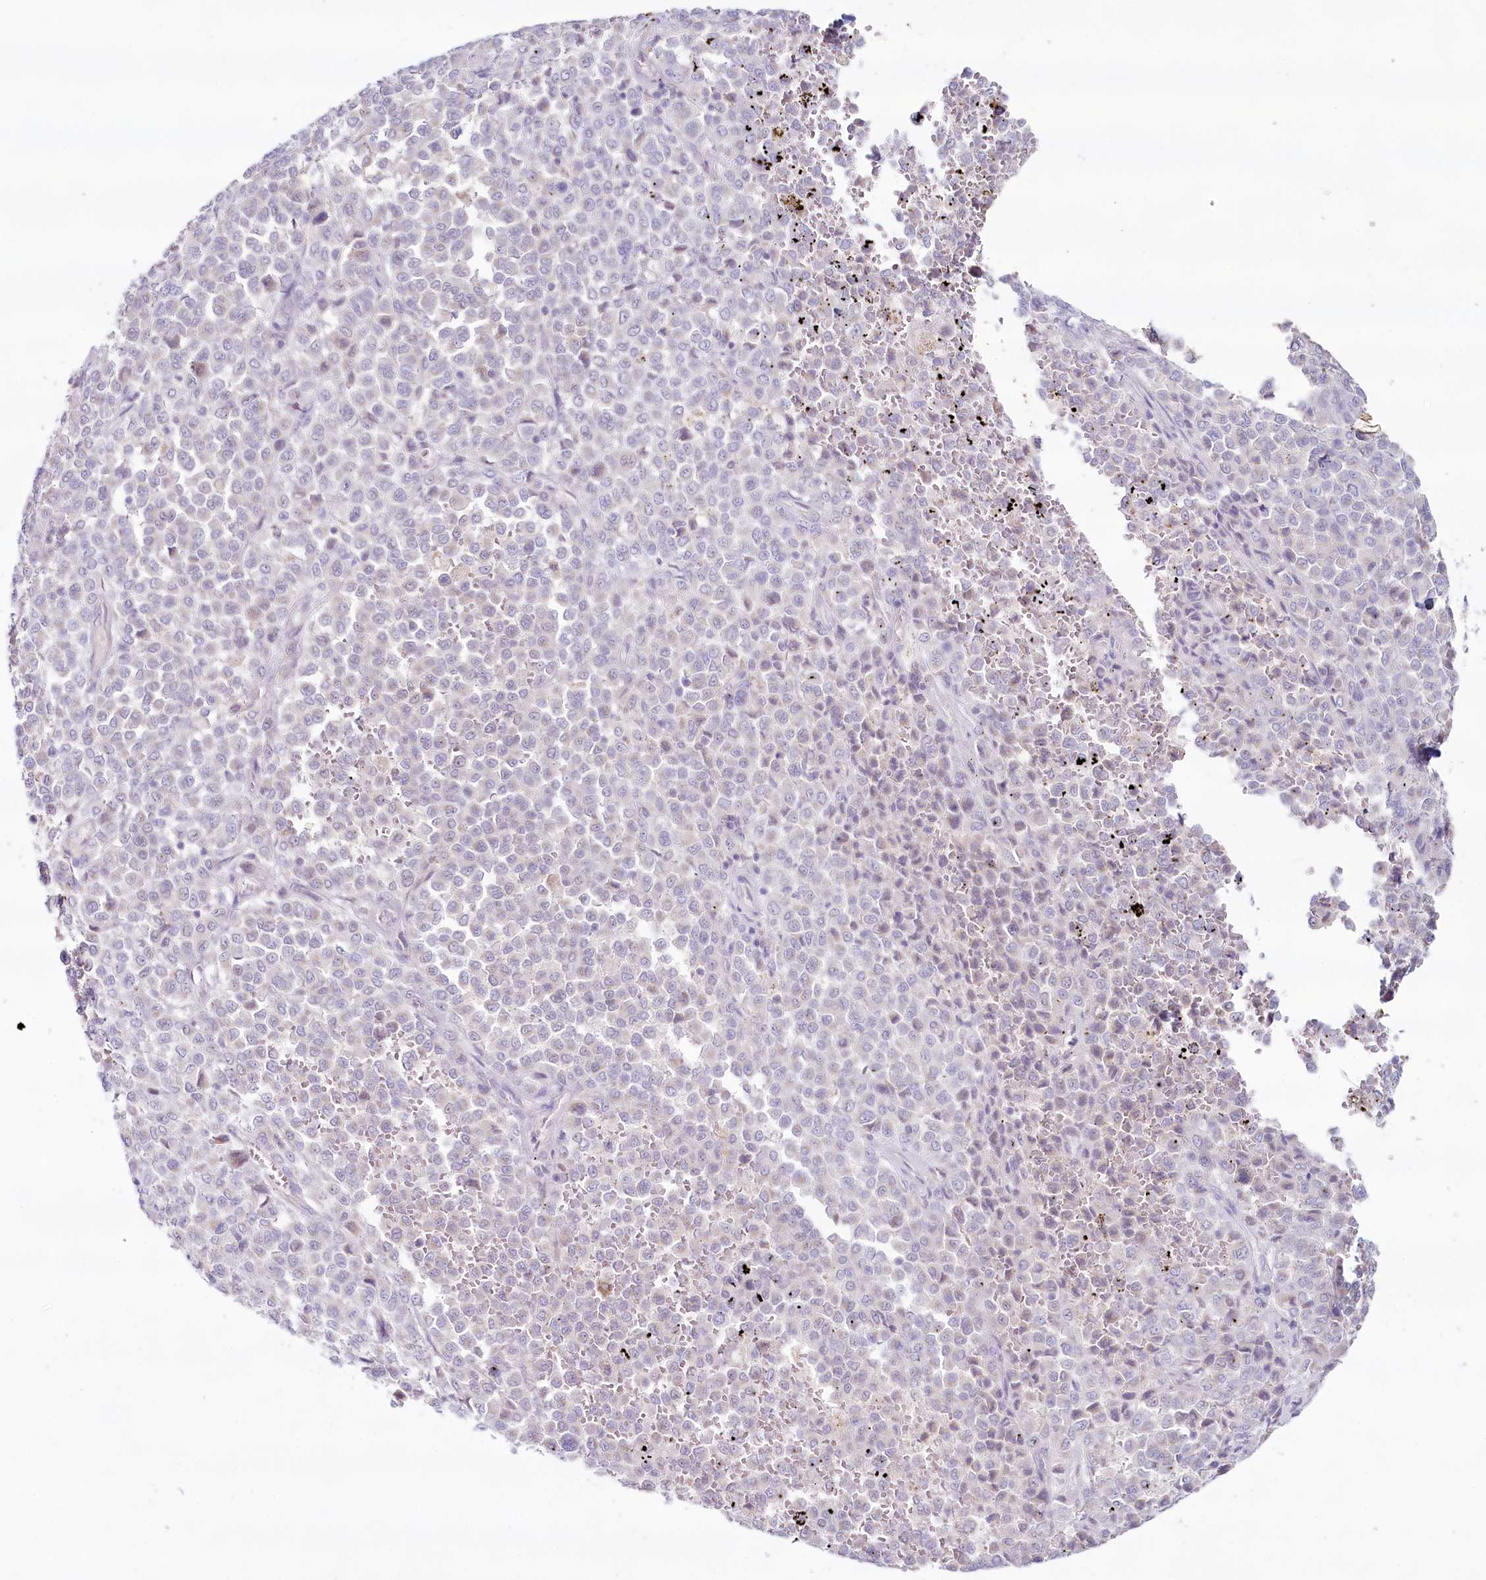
{"staining": {"intensity": "negative", "quantity": "none", "location": "none"}, "tissue": "melanoma", "cell_type": "Tumor cells", "image_type": "cancer", "snomed": [{"axis": "morphology", "description": "Malignant melanoma, Metastatic site"}, {"axis": "topography", "description": "Pancreas"}], "caption": "Malignant melanoma (metastatic site) stained for a protein using IHC exhibits no expression tumor cells.", "gene": "PSAPL1", "patient": {"sex": "female", "age": 30}}